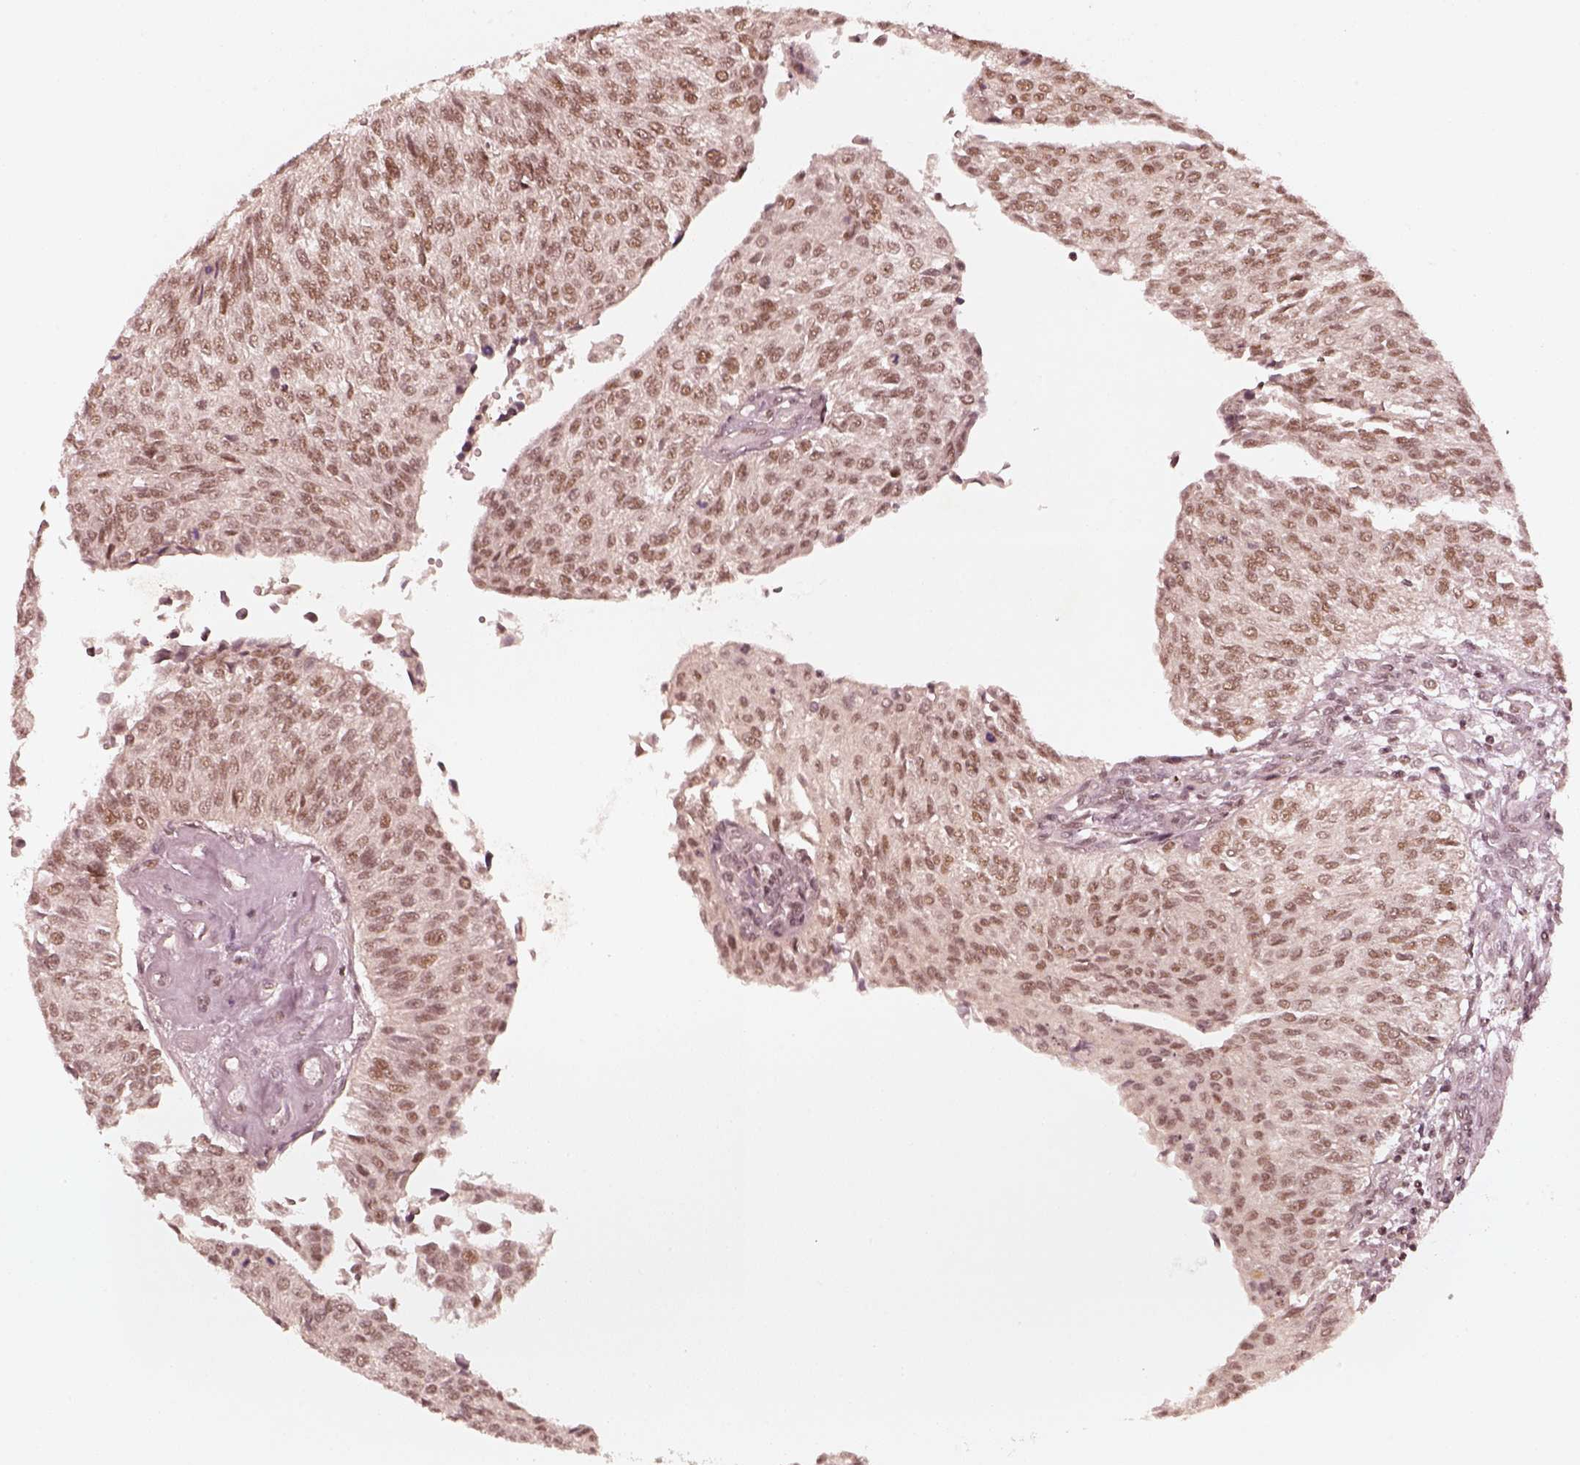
{"staining": {"intensity": "weak", "quantity": ">75%", "location": "nuclear"}, "tissue": "urothelial cancer", "cell_type": "Tumor cells", "image_type": "cancer", "snomed": [{"axis": "morphology", "description": "Urothelial carcinoma, NOS"}, {"axis": "topography", "description": "Urinary bladder"}], "caption": "Tumor cells show low levels of weak nuclear staining in approximately >75% of cells in human urothelial cancer. (brown staining indicates protein expression, while blue staining denotes nuclei).", "gene": "GMEB2", "patient": {"sex": "male", "age": 55}}